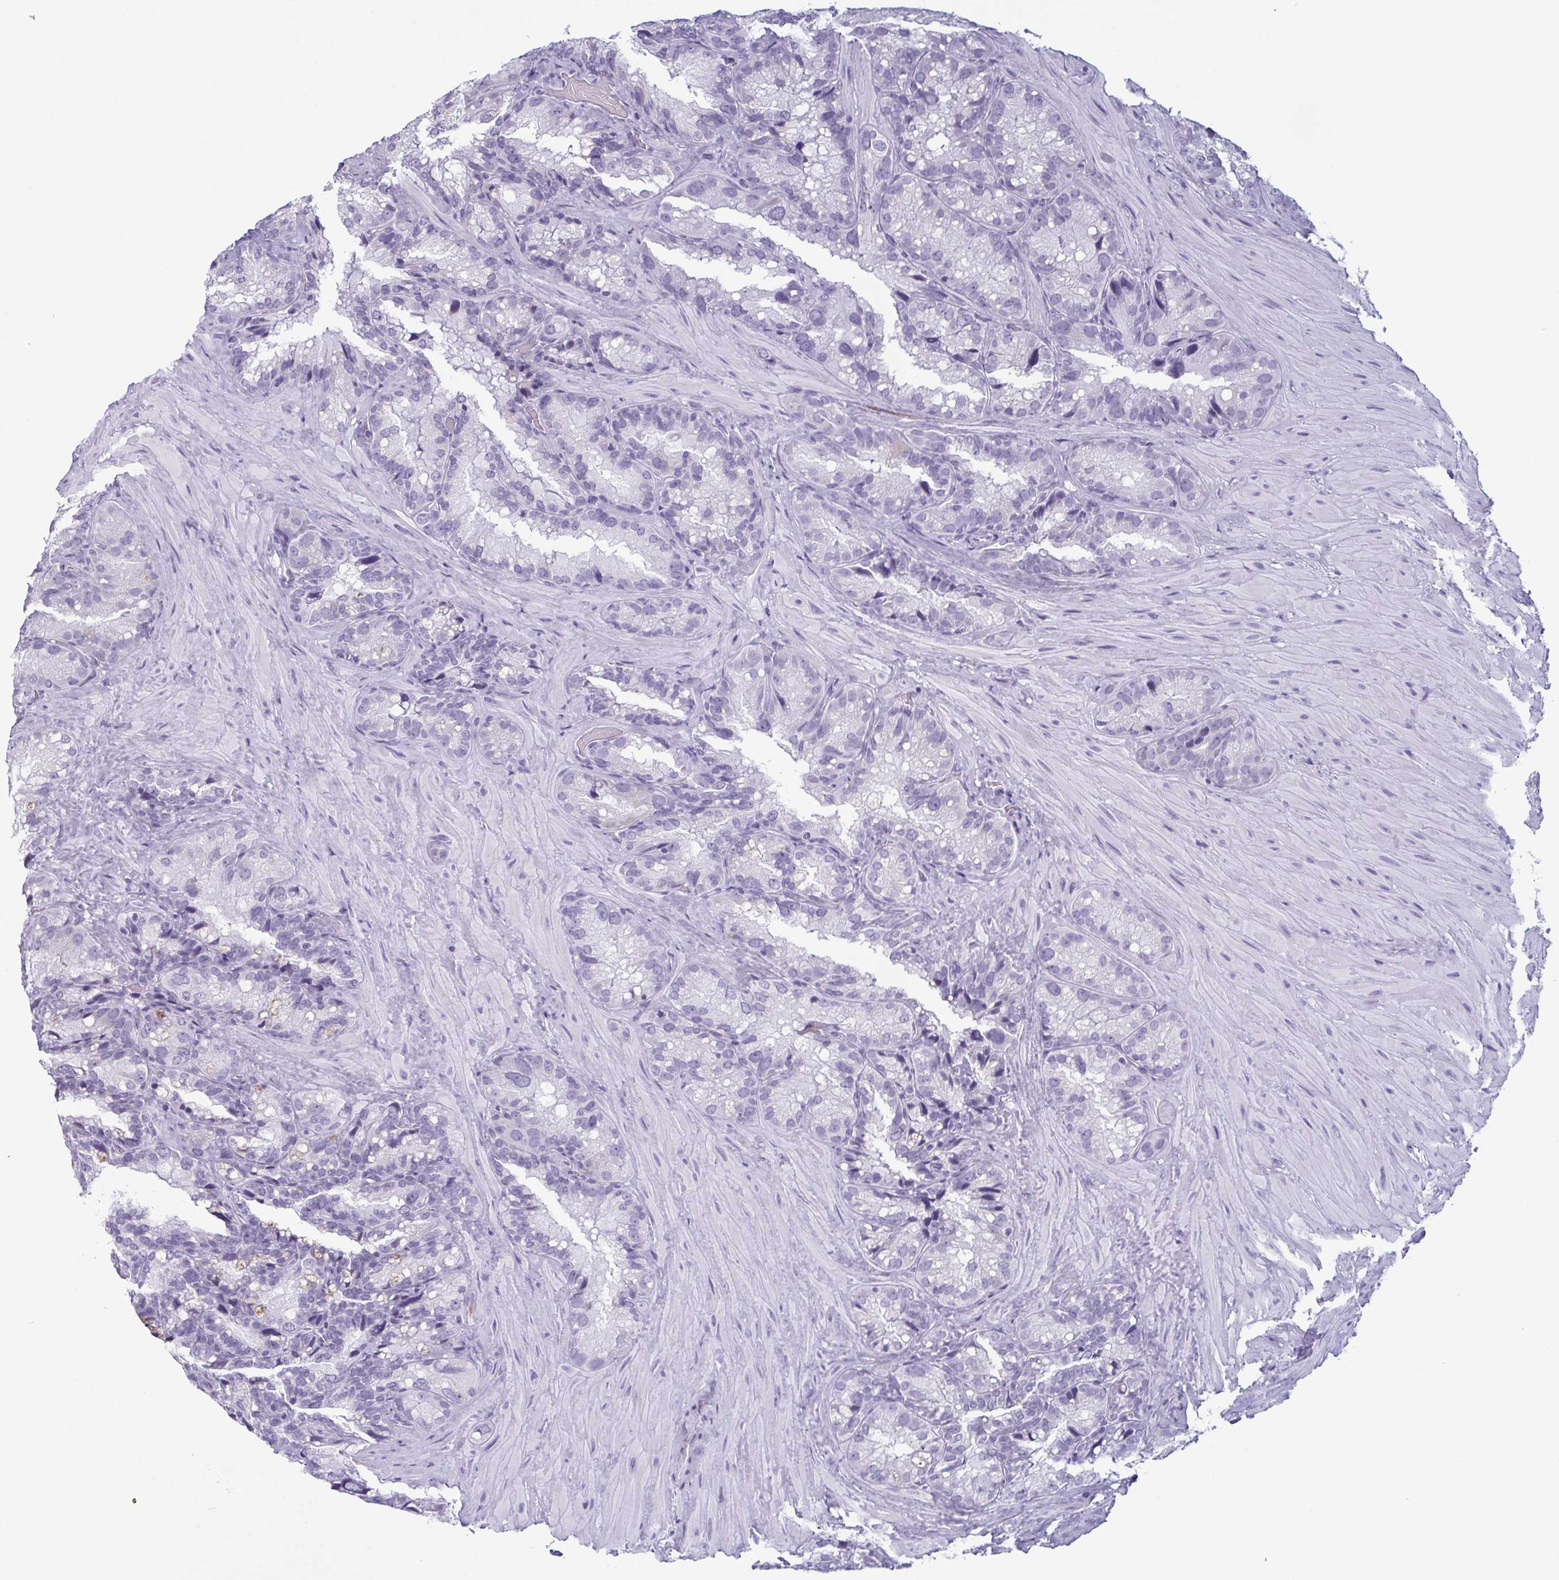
{"staining": {"intensity": "negative", "quantity": "none", "location": "none"}, "tissue": "seminal vesicle", "cell_type": "Glandular cells", "image_type": "normal", "snomed": [{"axis": "morphology", "description": "Normal tissue, NOS"}, {"axis": "topography", "description": "Seminal veicle"}], "caption": "Benign seminal vesicle was stained to show a protein in brown. There is no significant staining in glandular cells. Brightfield microscopy of immunohistochemistry (IHC) stained with DAB (brown) and hematoxylin (blue), captured at high magnification.", "gene": "KRT78", "patient": {"sex": "male", "age": 60}}